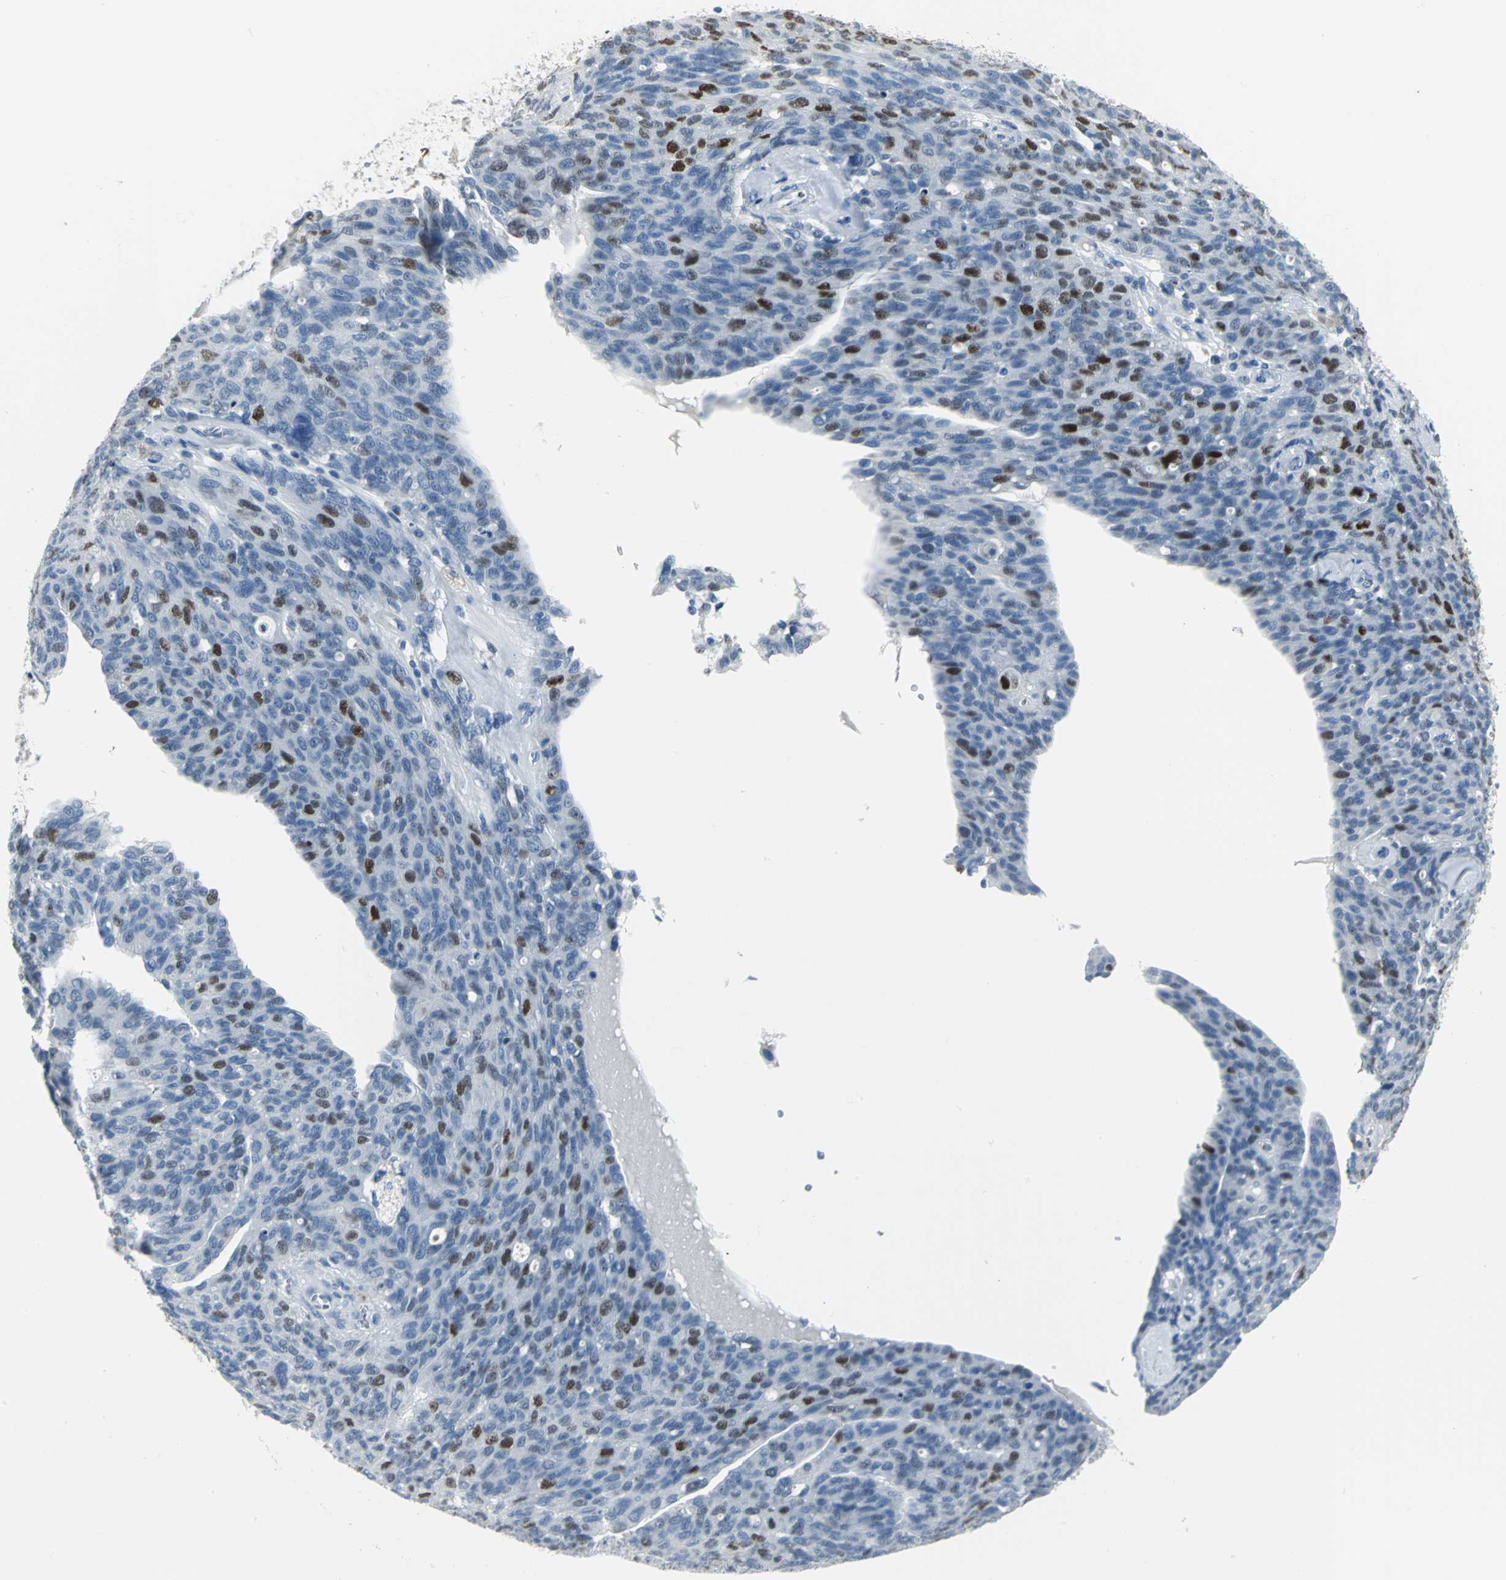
{"staining": {"intensity": "moderate", "quantity": "<25%", "location": "nuclear"}, "tissue": "ovarian cancer", "cell_type": "Tumor cells", "image_type": "cancer", "snomed": [{"axis": "morphology", "description": "Carcinoma, endometroid"}, {"axis": "topography", "description": "Ovary"}], "caption": "Immunohistochemistry (IHC) of human endometroid carcinoma (ovarian) reveals low levels of moderate nuclear staining in about <25% of tumor cells.", "gene": "MCM3", "patient": {"sex": "female", "age": 60}}